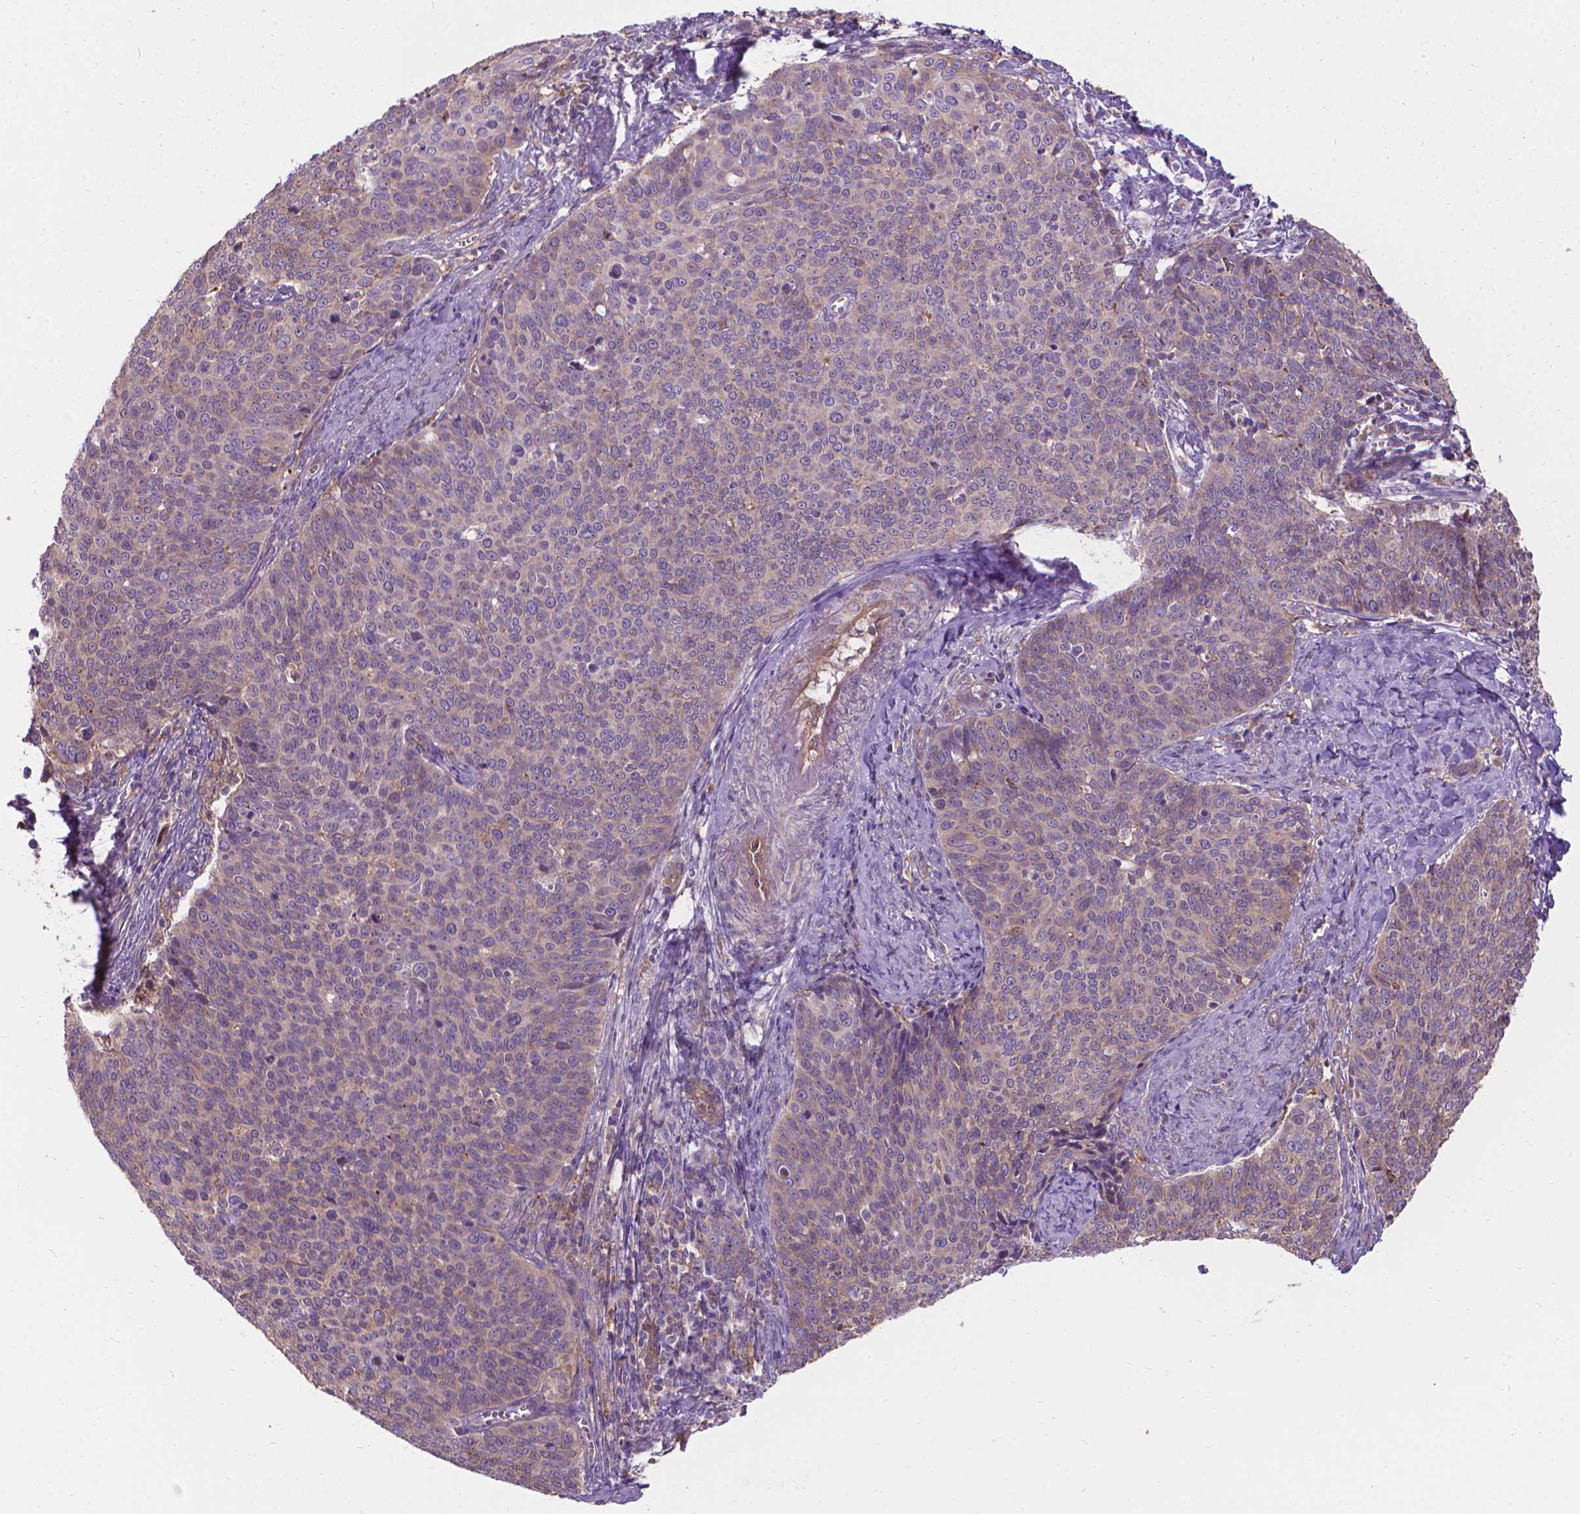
{"staining": {"intensity": "negative", "quantity": "none", "location": "none"}, "tissue": "cervical cancer", "cell_type": "Tumor cells", "image_type": "cancer", "snomed": [{"axis": "morphology", "description": "Normal tissue, NOS"}, {"axis": "morphology", "description": "Squamous cell carcinoma, NOS"}, {"axis": "topography", "description": "Cervix"}], "caption": "Immunohistochemistry of human cervical cancer shows no staining in tumor cells. (Brightfield microscopy of DAB immunohistochemistry (IHC) at high magnification).", "gene": "CFAP299", "patient": {"sex": "female", "age": 39}}